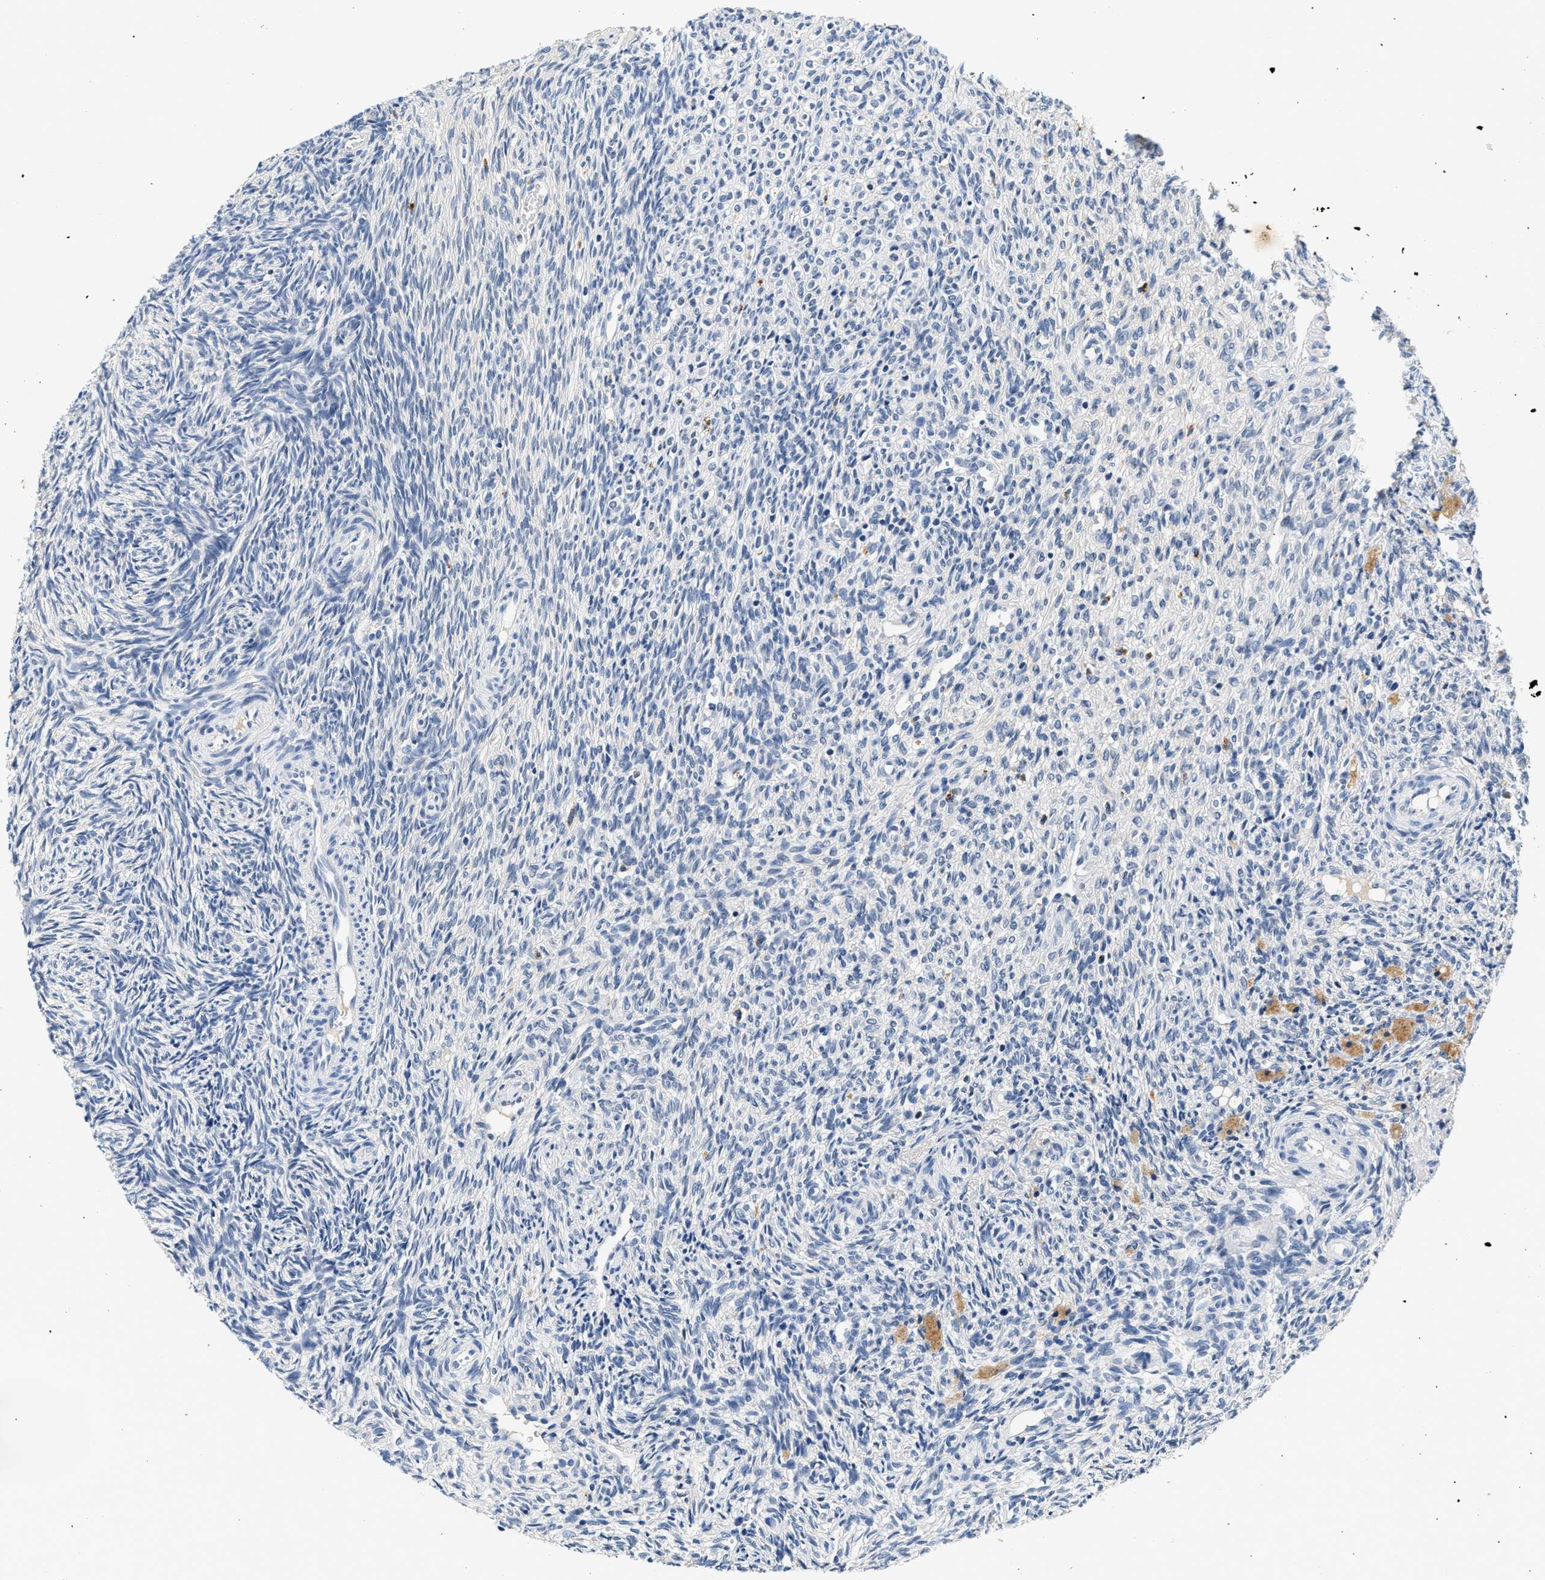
{"staining": {"intensity": "negative", "quantity": "none", "location": "none"}, "tissue": "ovary", "cell_type": "Follicle cells", "image_type": "normal", "snomed": [{"axis": "morphology", "description": "Normal tissue, NOS"}, {"axis": "topography", "description": "Ovary"}], "caption": "There is no significant expression in follicle cells of ovary. Nuclei are stained in blue.", "gene": "MED22", "patient": {"sex": "female", "age": 41}}